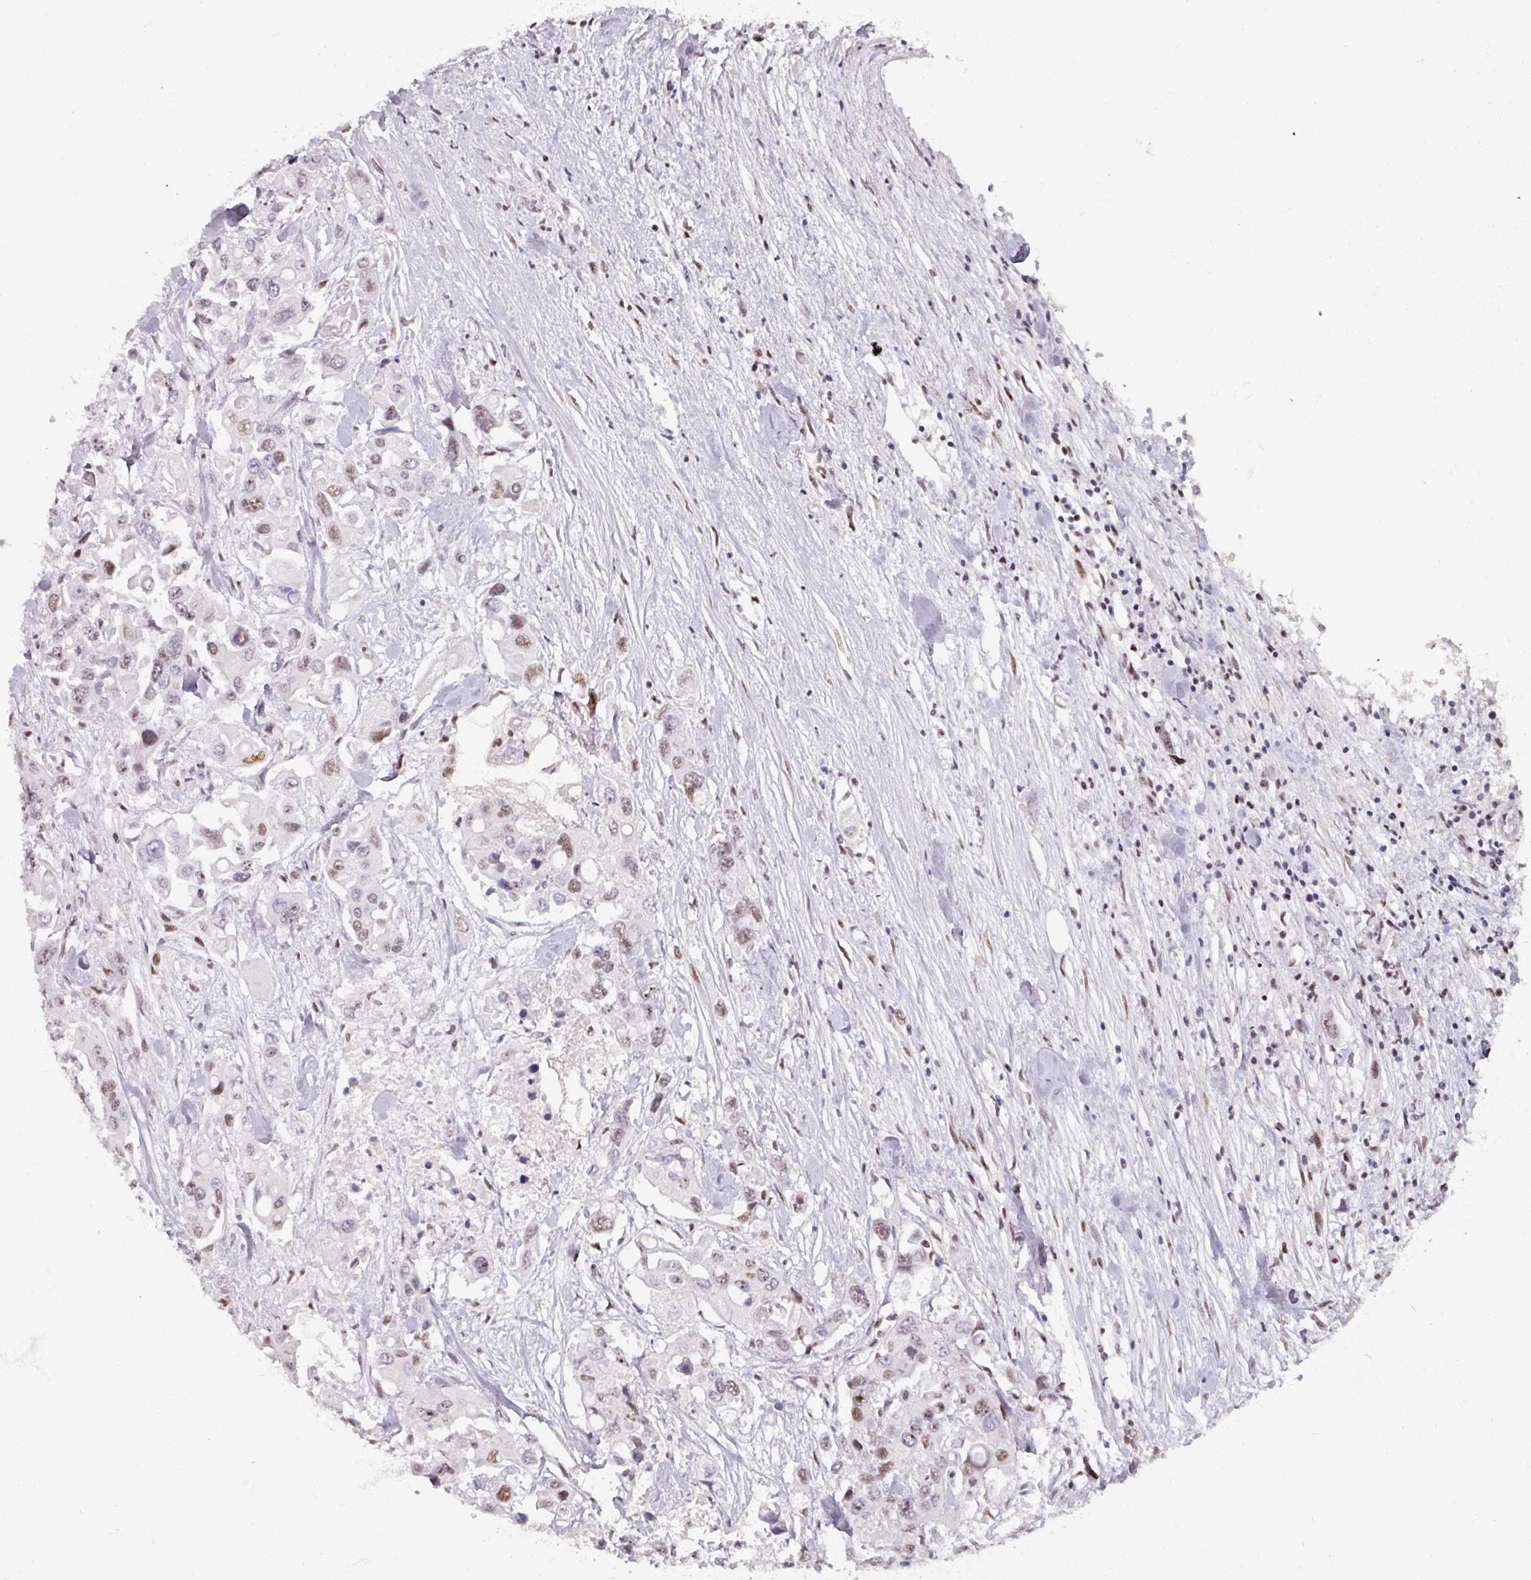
{"staining": {"intensity": "moderate", "quantity": "25%-75%", "location": "nuclear"}, "tissue": "colorectal cancer", "cell_type": "Tumor cells", "image_type": "cancer", "snomed": [{"axis": "morphology", "description": "Adenocarcinoma, NOS"}, {"axis": "topography", "description": "Colon"}], "caption": "A micrograph of human colorectal adenocarcinoma stained for a protein demonstrates moderate nuclear brown staining in tumor cells. Nuclei are stained in blue.", "gene": "ADAR", "patient": {"sex": "male", "age": 77}}